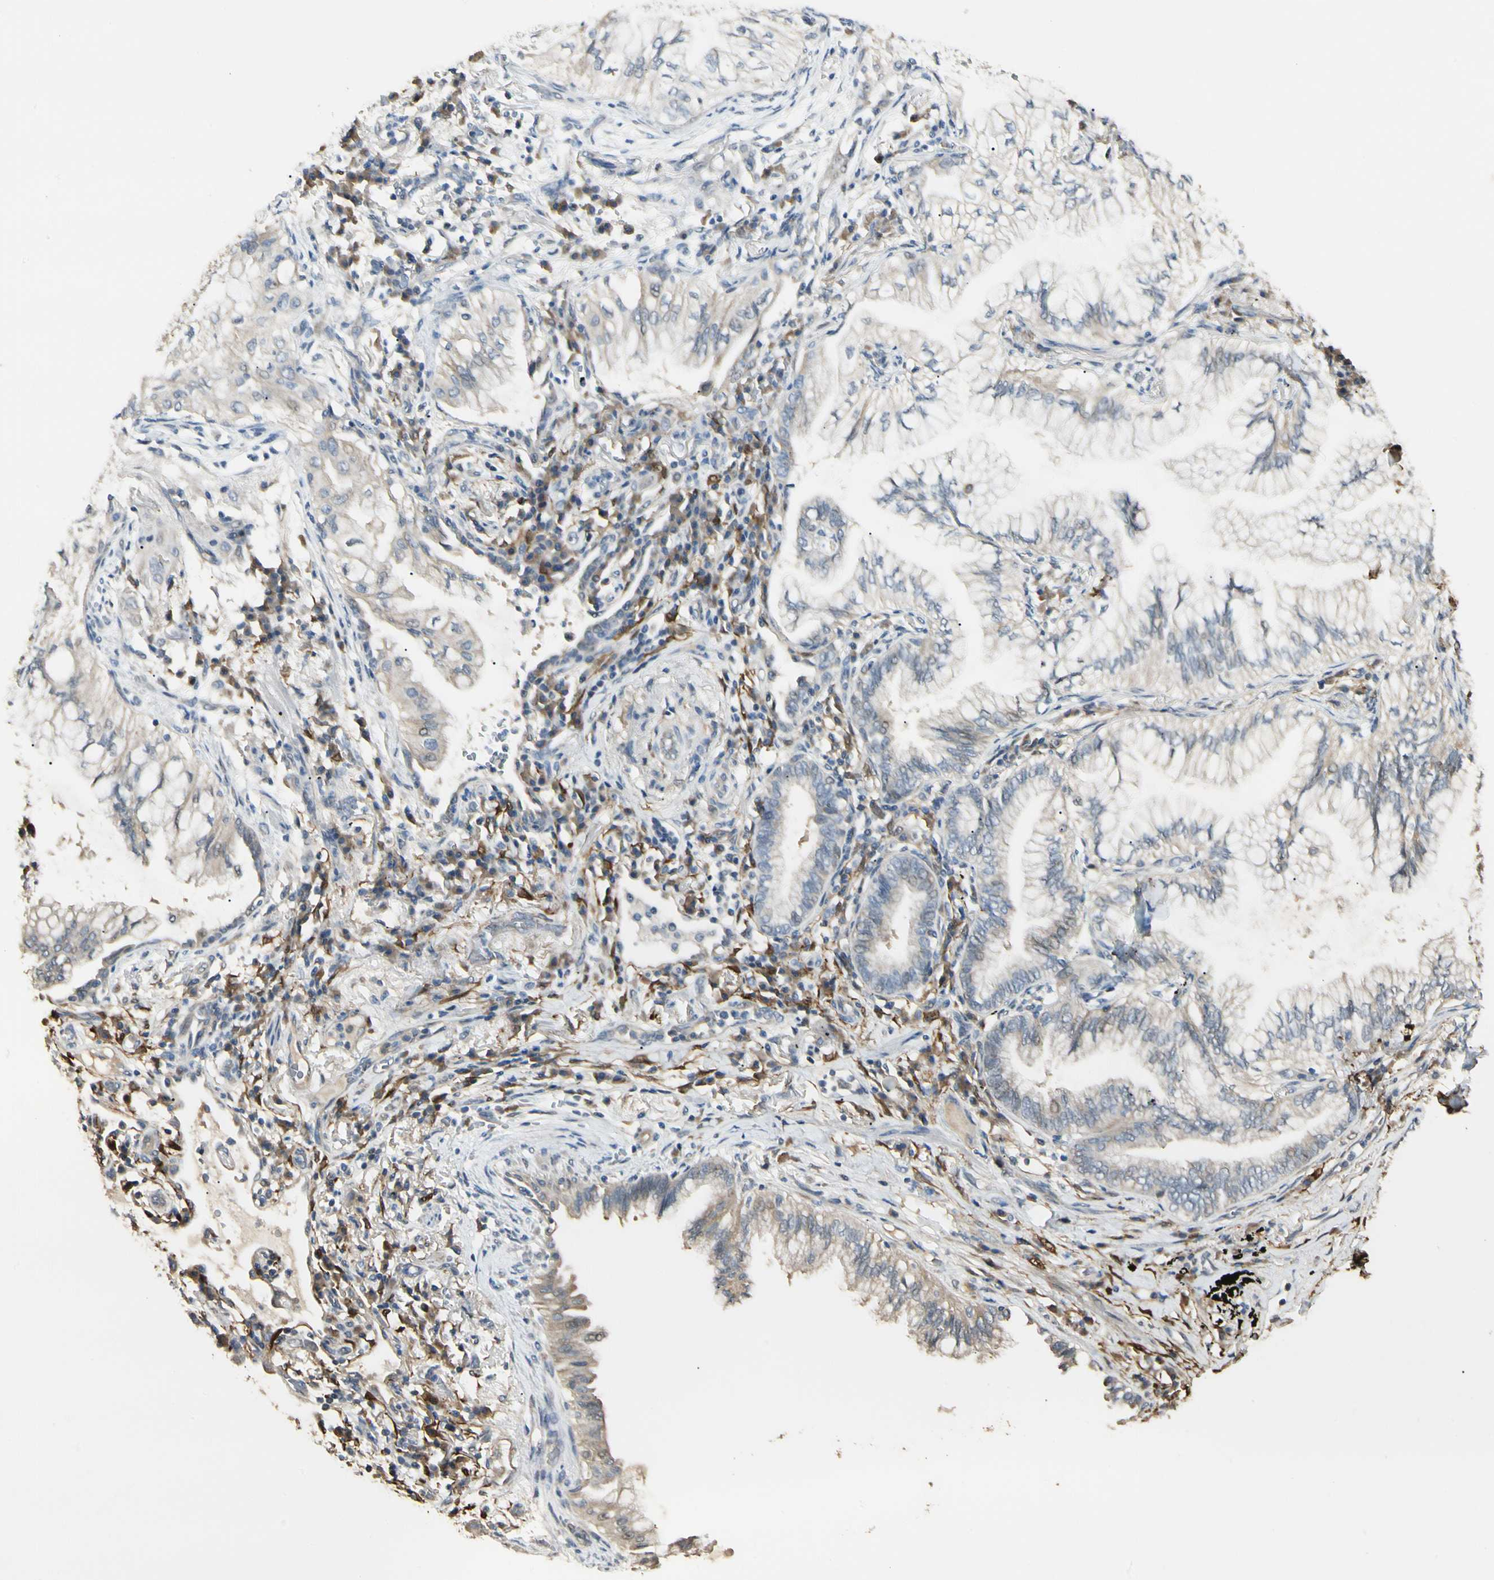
{"staining": {"intensity": "moderate", "quantity": "<25%", "location": "cytoplasmic/membranous"}, "tissue": "lung cancer", "cell_type": "Tumor cells", "image_type": "cancer", "snomed": [{"axis": "morphology", "description": "Adenocarcinoma, NOS"}, {"axis": "topography", "description": "Lung"}], "caption": "High-magnification brightfield microscopy of lung adenocarcinoma stained with DAB (3,3'-diaminobenzidine) (brown) and counterstained with hematoxylin (blue). tumor cells exhibit moderate cytoplasmic/membranous staining is appreciated in approximately<25% of cells.", "gene": "GNE", "patient": {"sex": "female", "age": 70}}